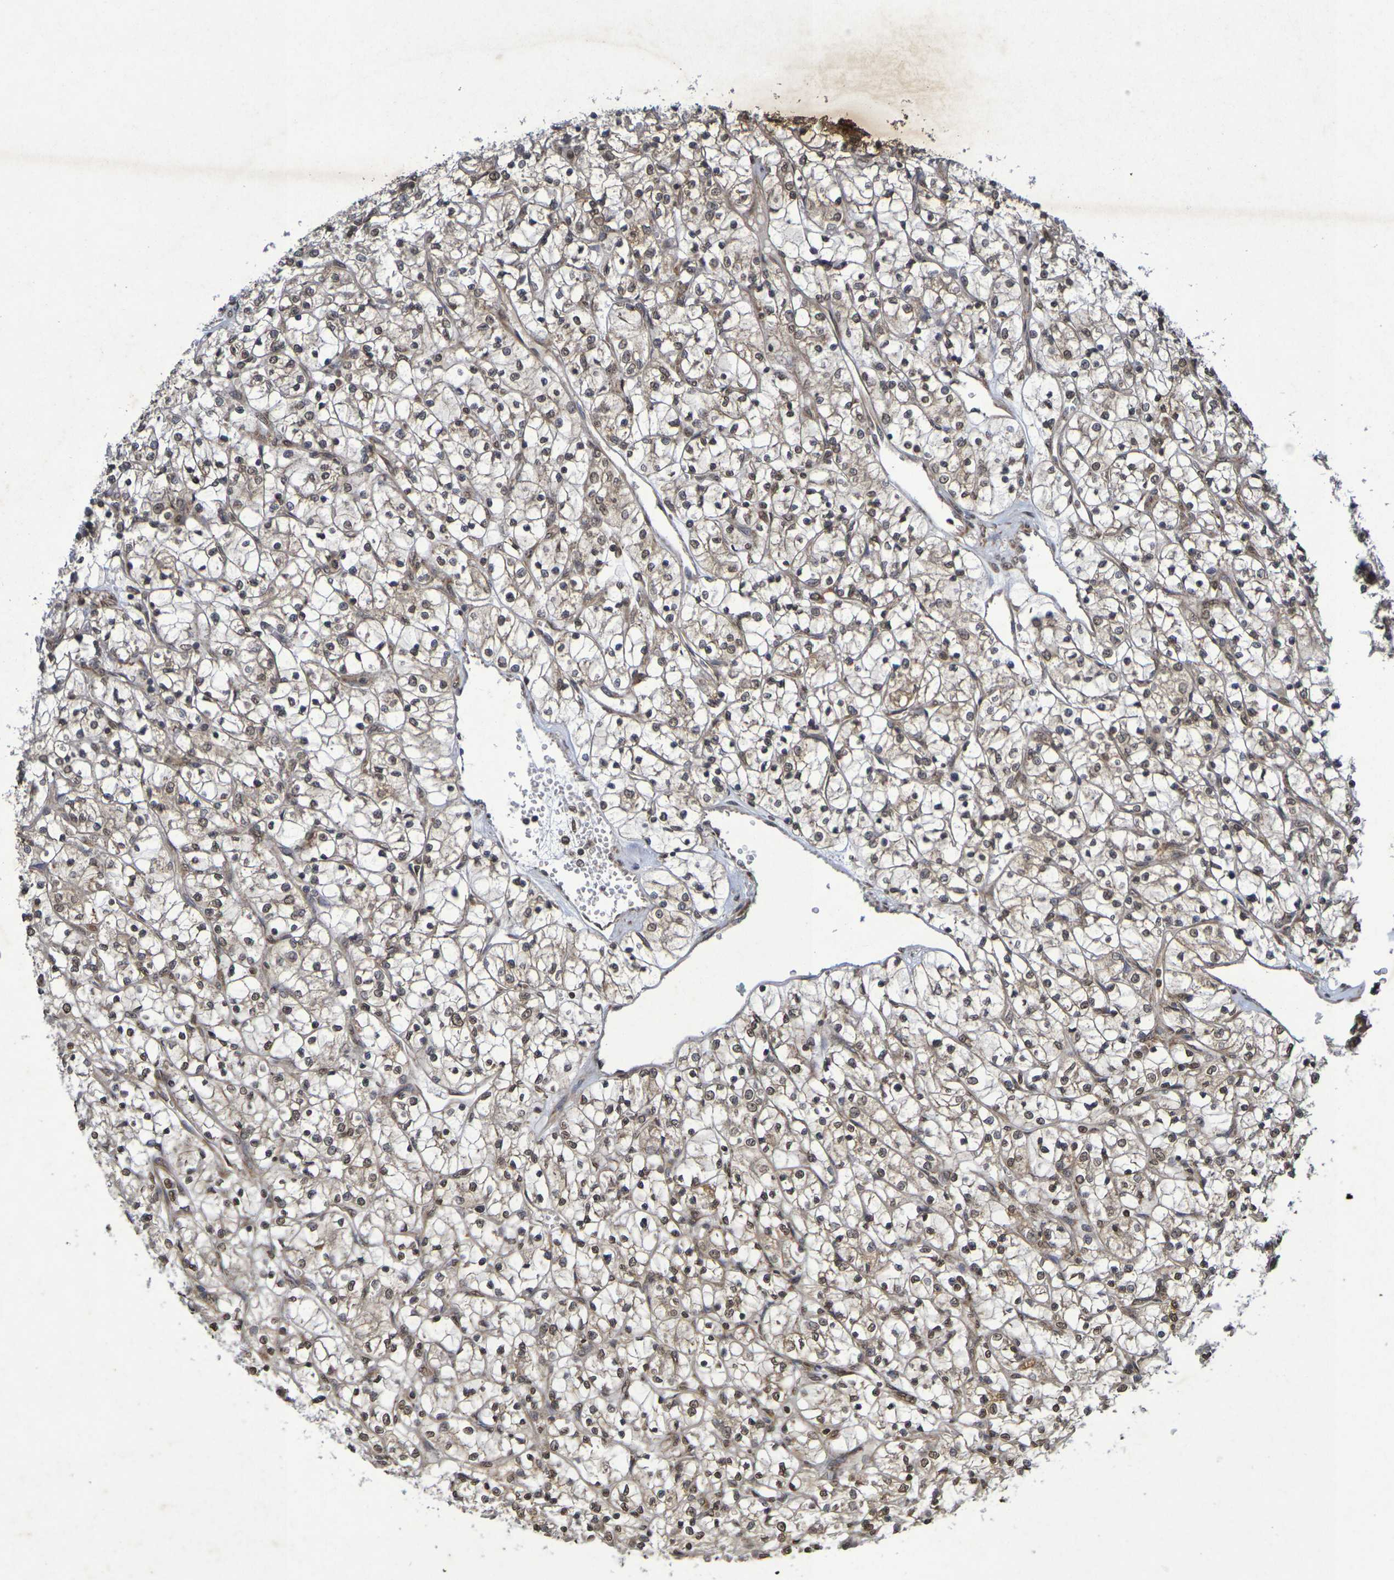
{"staining": {"intensity": "moderate", "quantity": "25%-75%", "location": "cytoplasmic/membranous,nuclear"}, "tissue": "renal cancer", "cell_type": "Tumor cells", "image_type": "cancer", "snomed": [{"axis": "morphology", "description": "Adenocarcinoma, NOS"}, {"axis": "topography", "description": "Kidney"}], "caption": "IHC staining of renal cancer (adenocarcinoma), which demonstrates medium levels of moderate cytoplasmic/membranous and nuclear staining in approximately 25%-75% of tumor cells indicating moderate cytoplasmic/membranous and nuclear protein positivity. The staining was performed using DAB (brown) for protein detection and nuclei were counterstained in hematoxylin (blue).", "gene": "GUCY1A2", "patient": {"sex": "female", "age": 69}}